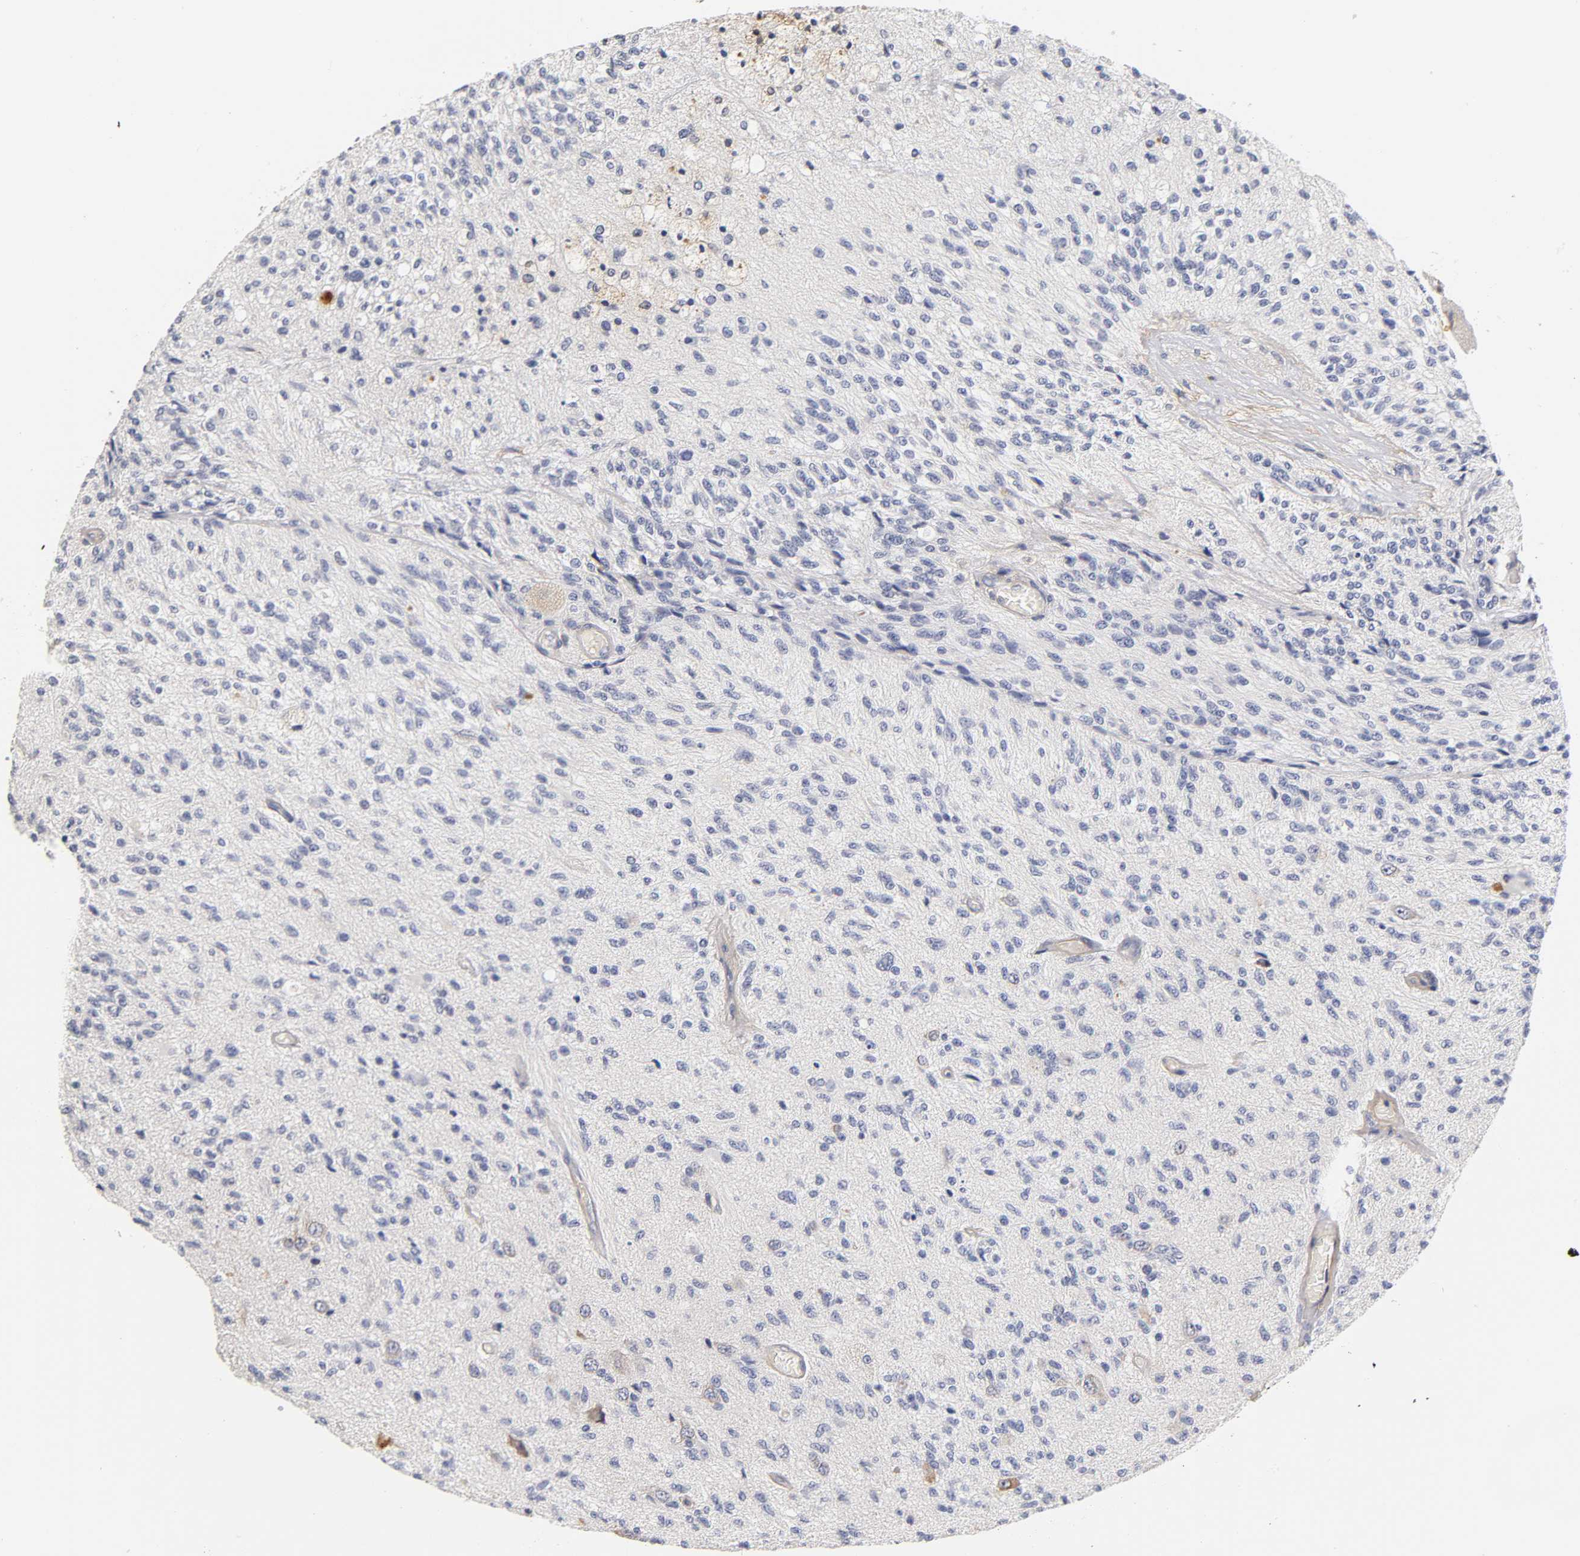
{"staining": {"intensity": "negative", "quantity": "none", "location": "none"}, "tissue": "glioma", "cell_type": "Tumor cells", "image_type": "cancer", "snomed": [{"axis": "morphology", "description": "Normal tissue, NOS"}, {"axis": "morphology", "description": "Glioma, malignant, High grade"}, {"axis": "topography", "description": "Cerebral cortex"}], "caption": "An immunohistochemistry (IHC) image of malignant high-grade glioma is shown. There is no staining in tumor cells of malignant high-grade glioma. (Immunohistochemistry, brightfield microscopy, high magnification).", "gene": "LAMB1", "patient": {"sex": "male", "age": 77}}